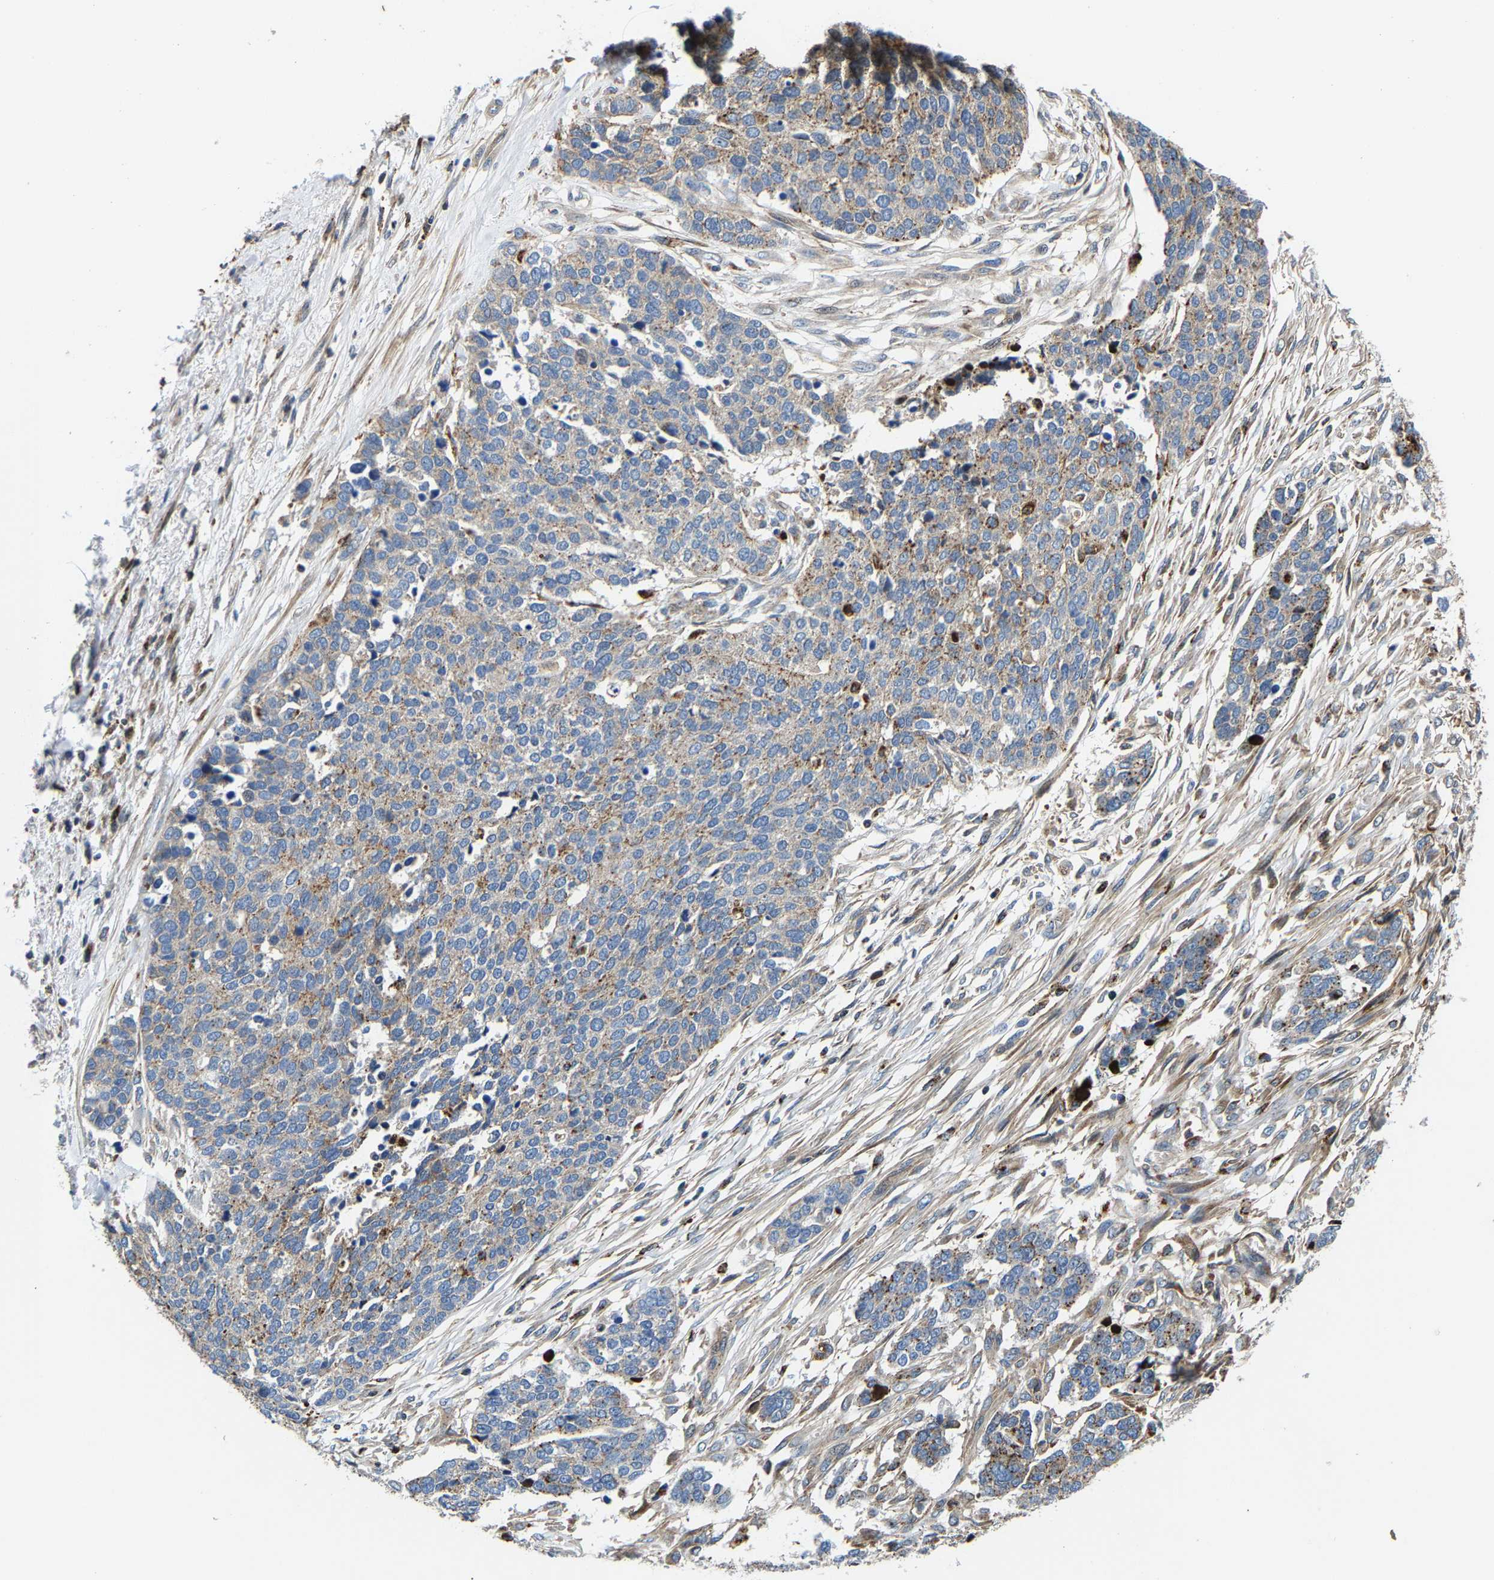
{"staining": {"intensity": "weak", "quantity": "<25%", "location": "cytoplasmic/membranous"}, "tissue": "ovarian cancer", "cell_type": "Tumor cells", "image_type": "cancer", "snomed": [{"axis": "morphology", "description": "Cystadenocarcinoma, serous, NOS"}, {"axis": "topography", "description": "Ovary"}], "caption": "IHC micrograph of ovarian cancer stained for a protein (brown), which exhibits no staining in tumor cells.", "gene": "DPP7", "patient": {"sex": "female", "age": 44}}